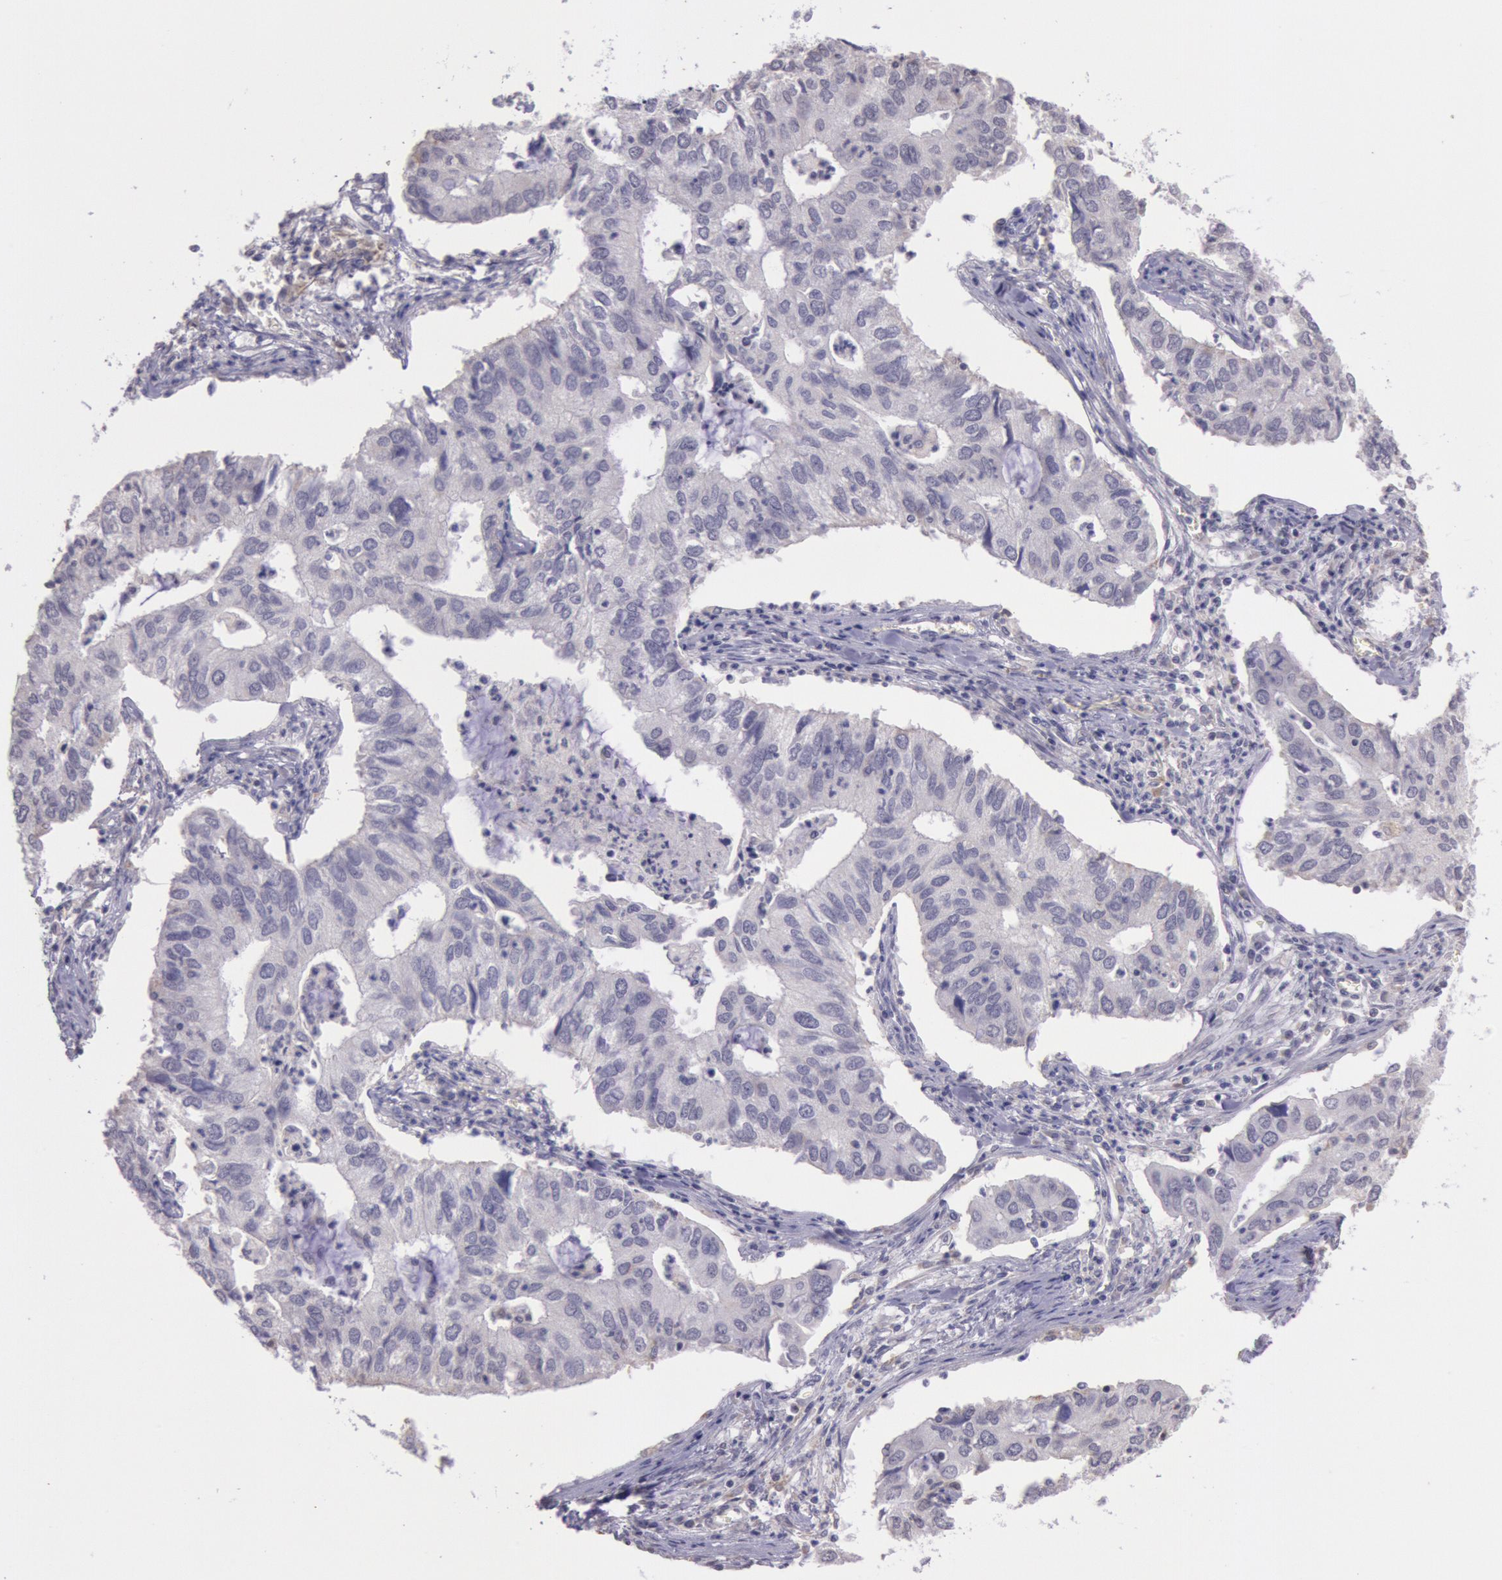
{"staining": {"intensity": "negative", "quantity": "none", "location": "none"}, "tissue": "lung cancer", "cell_type": "Tumor cells", "image_type": "cancer", "snomed": [{"axis": "morphology", "description": "Adenocarcinoma, NOS"}, {"axis": "topography", "description": "Lung"}], "caption": "Tumor cells are negative for brown protein staining in adenocarcinoma (lung).", "gene": "FRMD6", "patient": {"sex": "male", "age": 48}}